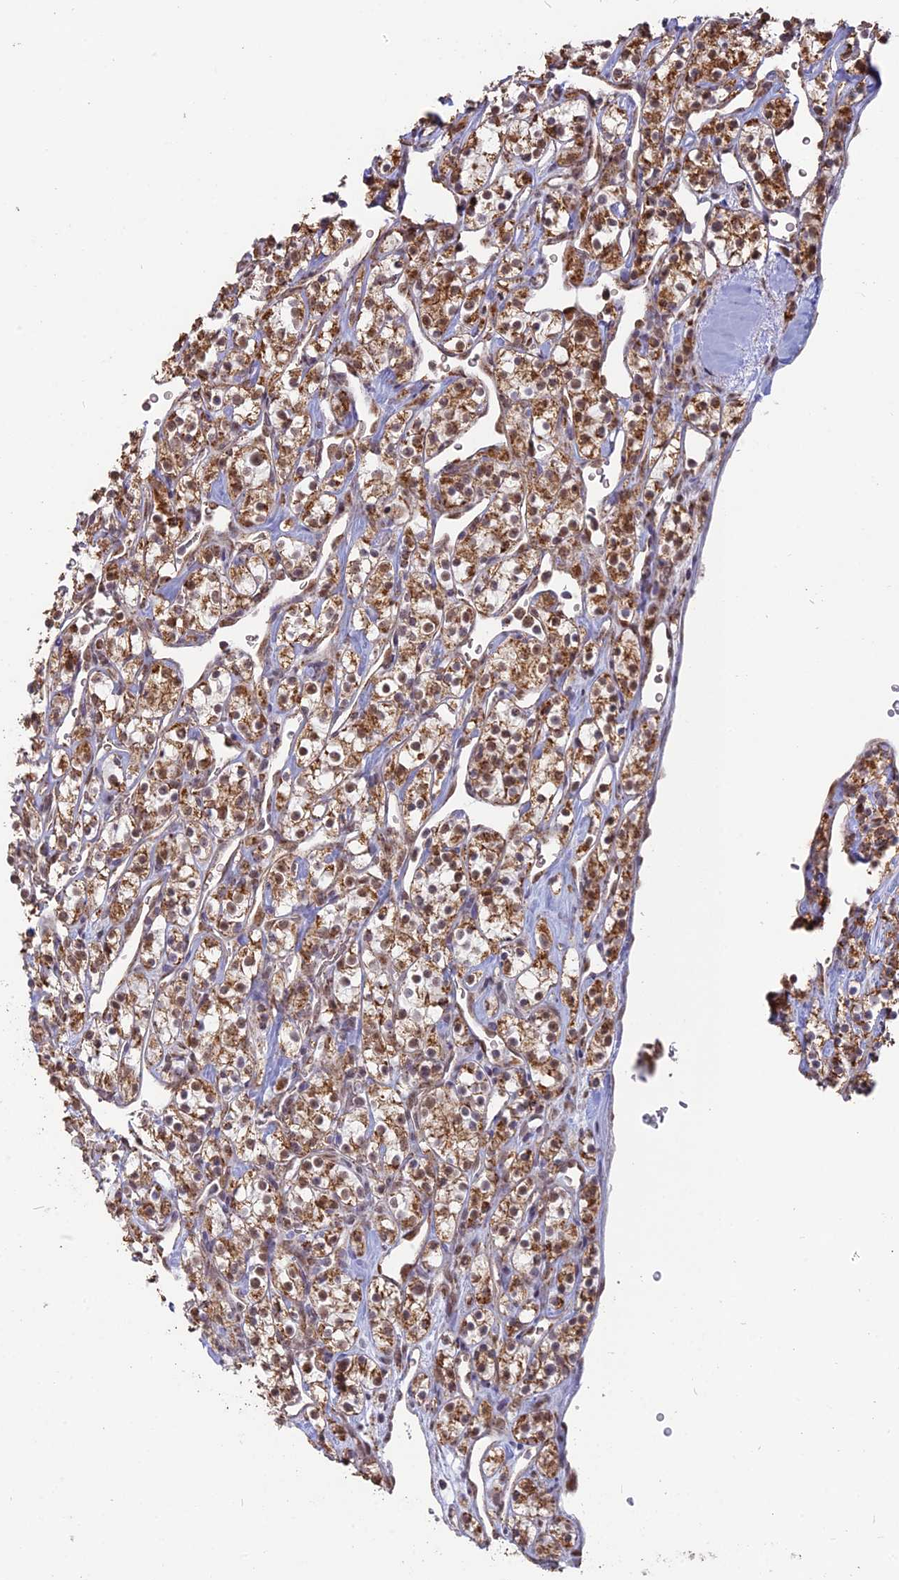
{"staining": {"intensity": "moderate", "quantity": ">75%", "location": "cytoplasmic/membranous,nuclear"}, "tissue": "renal cancer", "cell_type": "Tumor cells", "image_type": "cancer", "snomed": [{"axis": "morphology", "description": "Adenocarcinoma, NOS"}, {"axis": "topography", "description": "Kidney"}], "caption": "A high-resolution histopathology image shows immunohistochemistry (IHC) staining of renal cancer, which shows moderate cytoplasmic/membranous and nuclear staining in about >75% of tumor cells.", "gene": "ARHGAP40", "patient": {"sex": "male", "age": 77}}